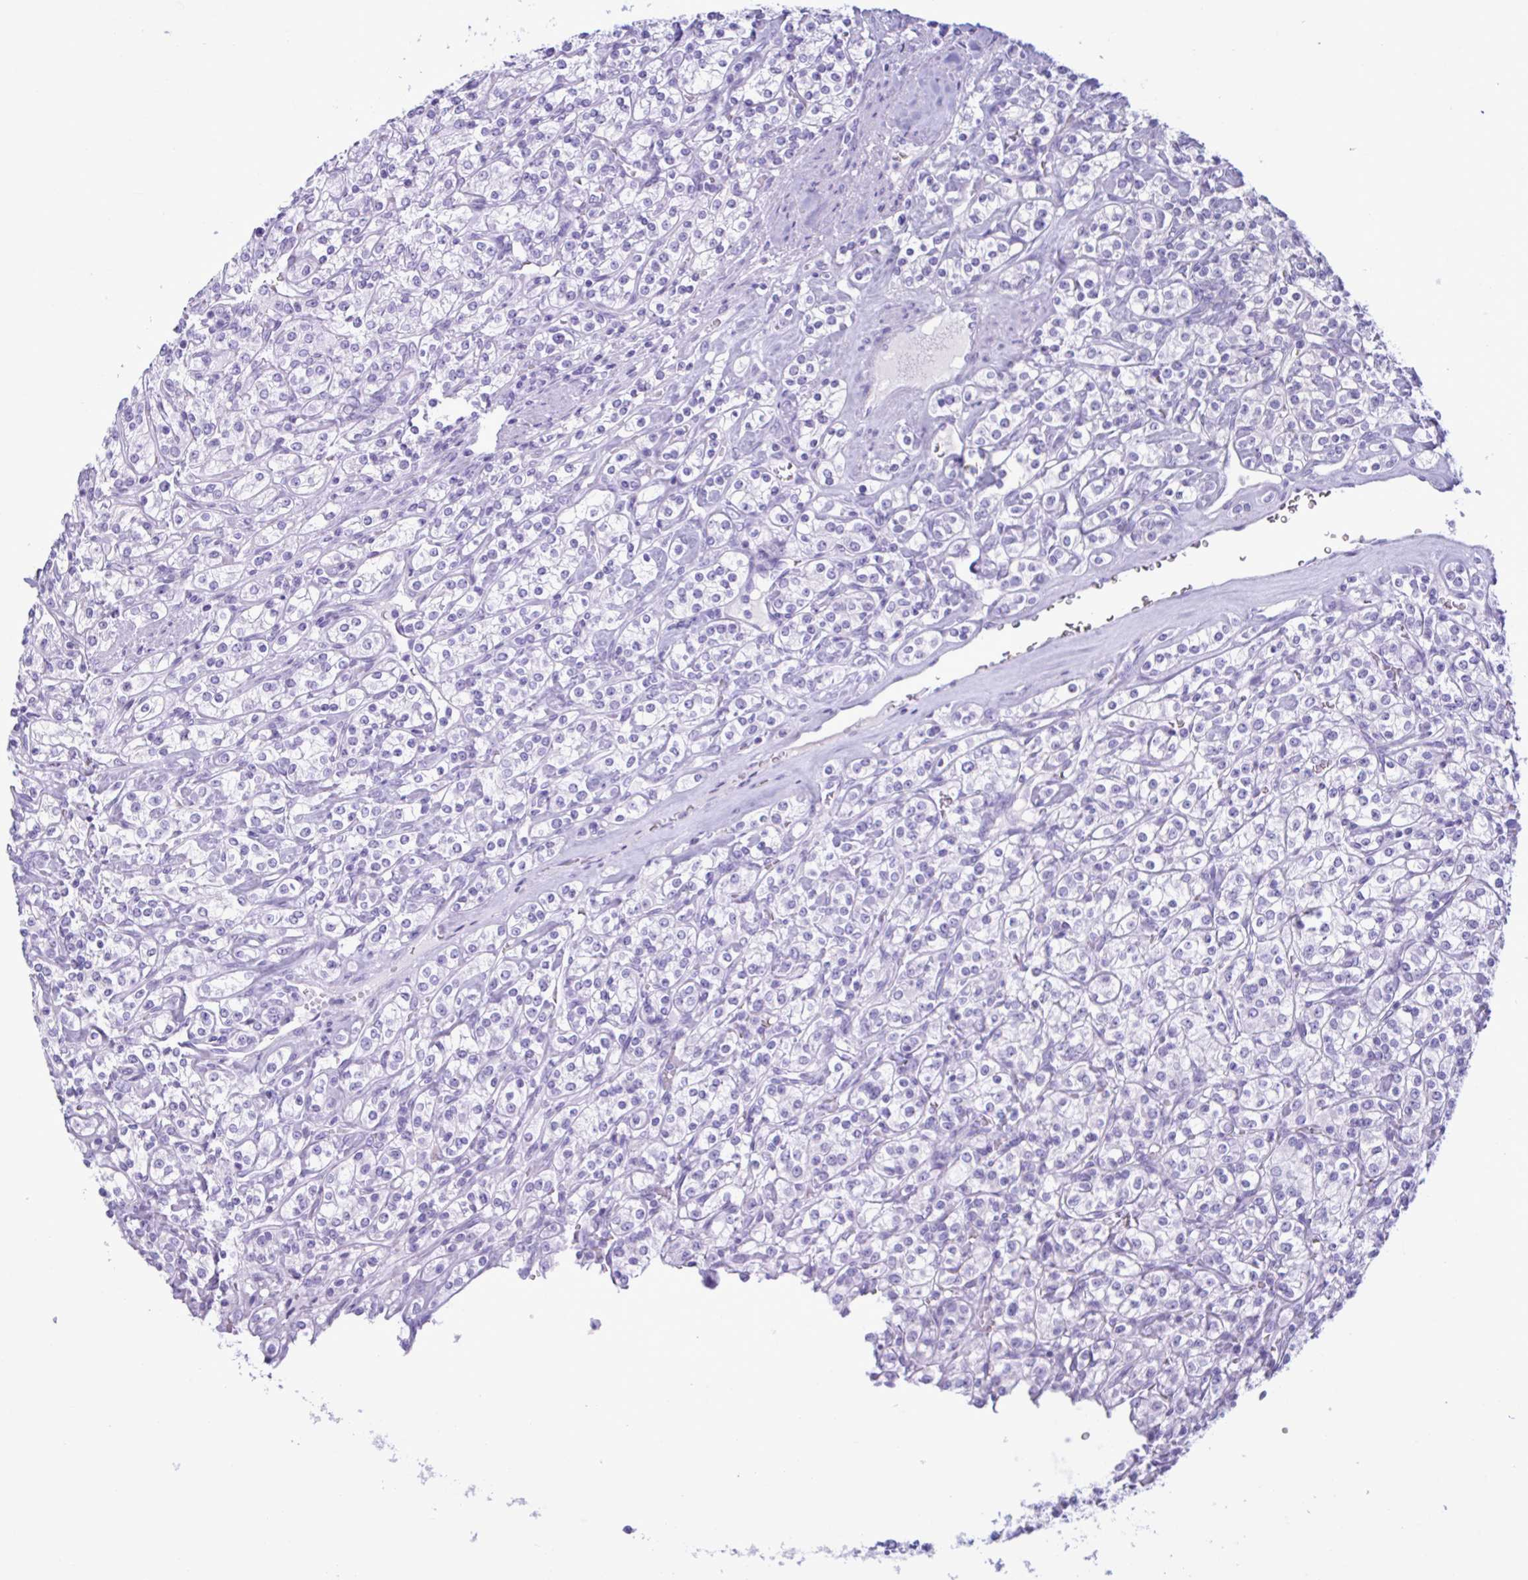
{"staining": {"intensity": "negative", "quantity": "none", "location": "none"}, "tissue": "renal cancer", "cell_type": "Tumor cells", "image_type": "cancer", "snomed": [{"axis": "morphology", "description": "Adenocarcinoma, NOS"}, {"axis": "topography", "description": "Kidney"}], "caption": "Immunohistochemistry (IHC) of renal cancer reveals no expression in tumor cells. Brightfield microscopy of IHC stained with DAB (3,3'-diaminobenzidine) (brown) and hematoxylin (blue), captured at high magnification.", "gene": "MRGPRG", "patient": {"sex": "male", "age": 77}}